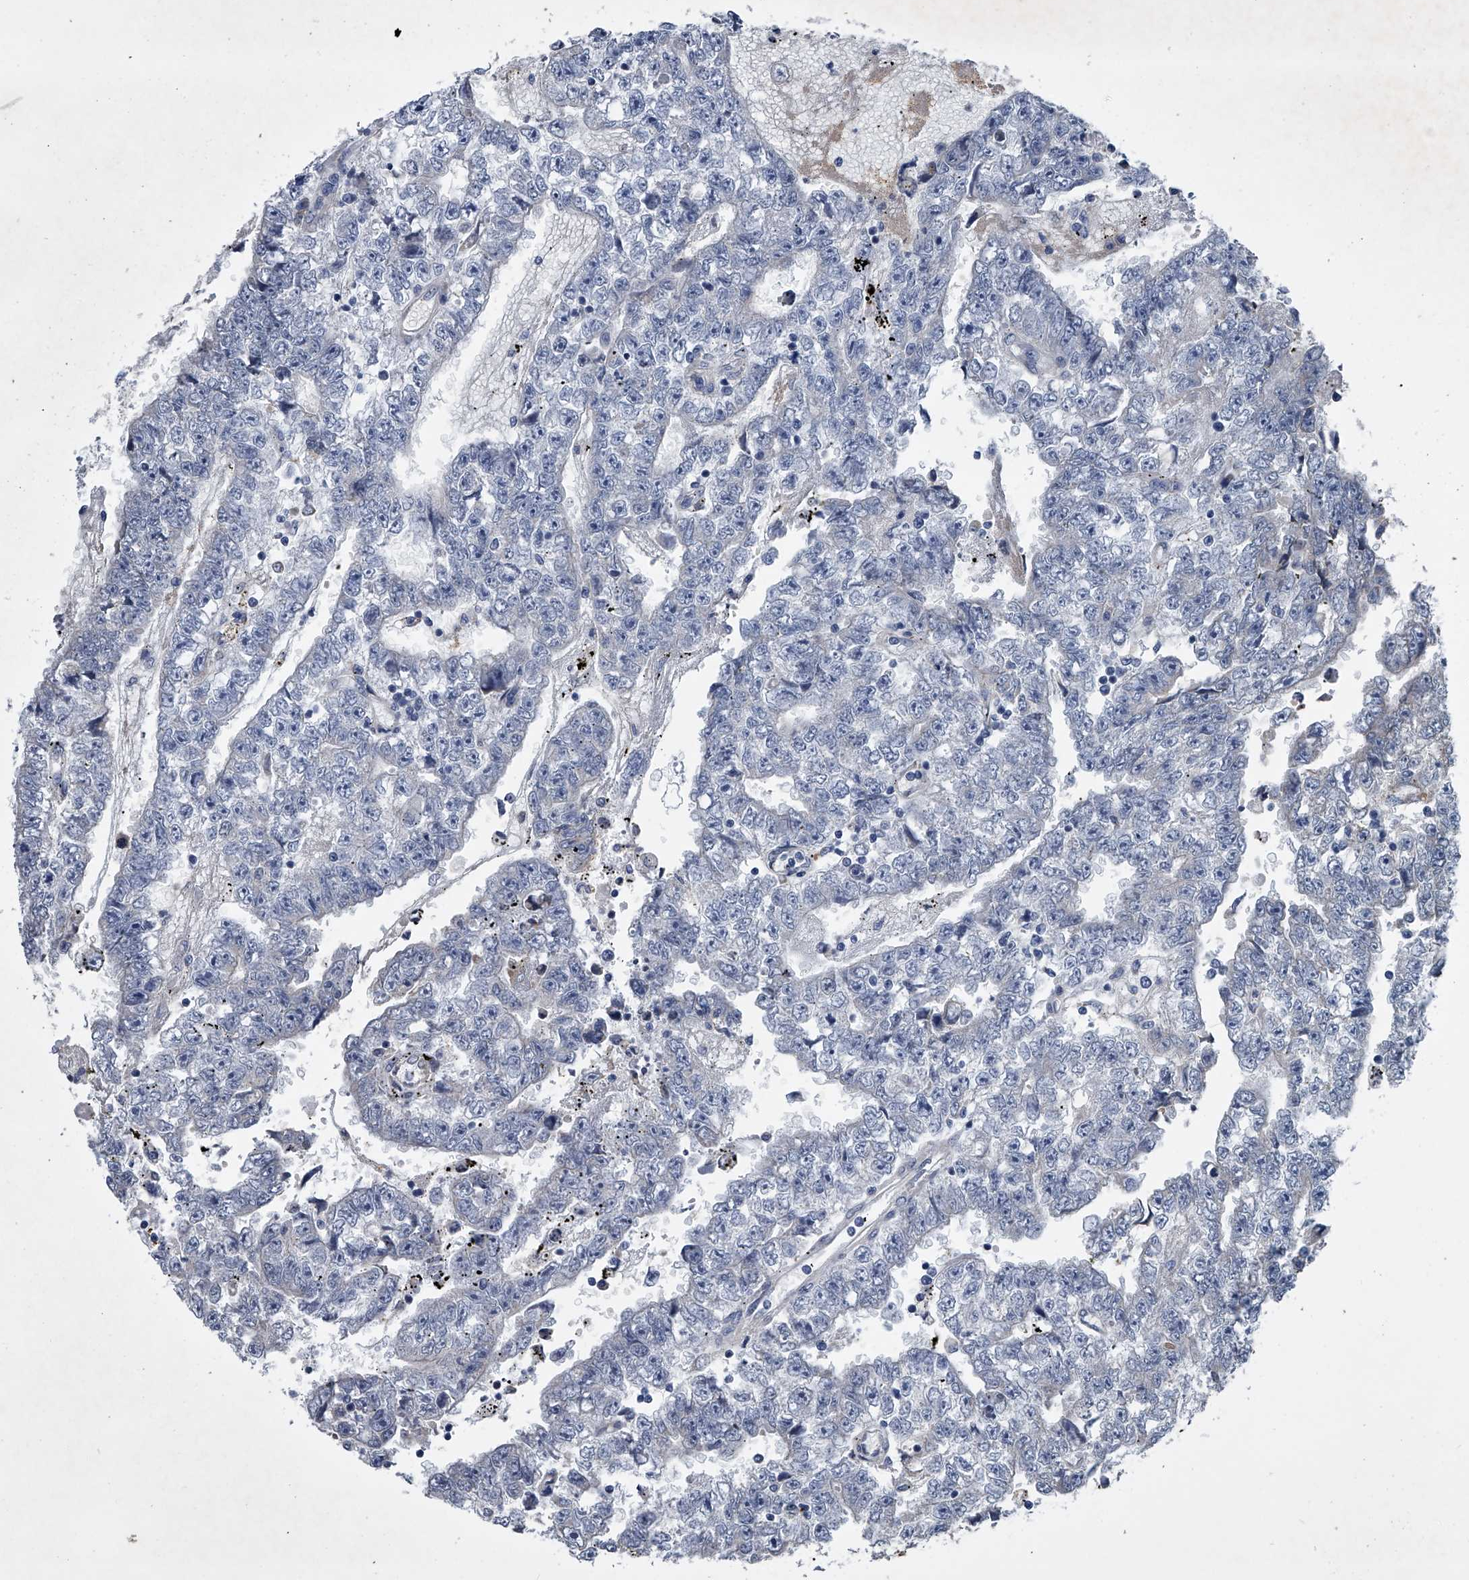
{"staining": {"intensity": "negative", "quantity": "none", "location": "none"}, "tissue": "testis cancer", "cell_type": "Tumor cells", "image_type": "cancer", "snomed": [{"axis": "morphology", "description": "Carcinoma, Embryonal, NOS"}, {"axis": "topography", "description": "Testis"}], "caption": "DAB immunohistochemical staining of human embryonal carcinoma (testis) reveals no significant expression in tumor cells.", "gene": "ABCG1", "patient": {"sex": "male", "age": 25}}